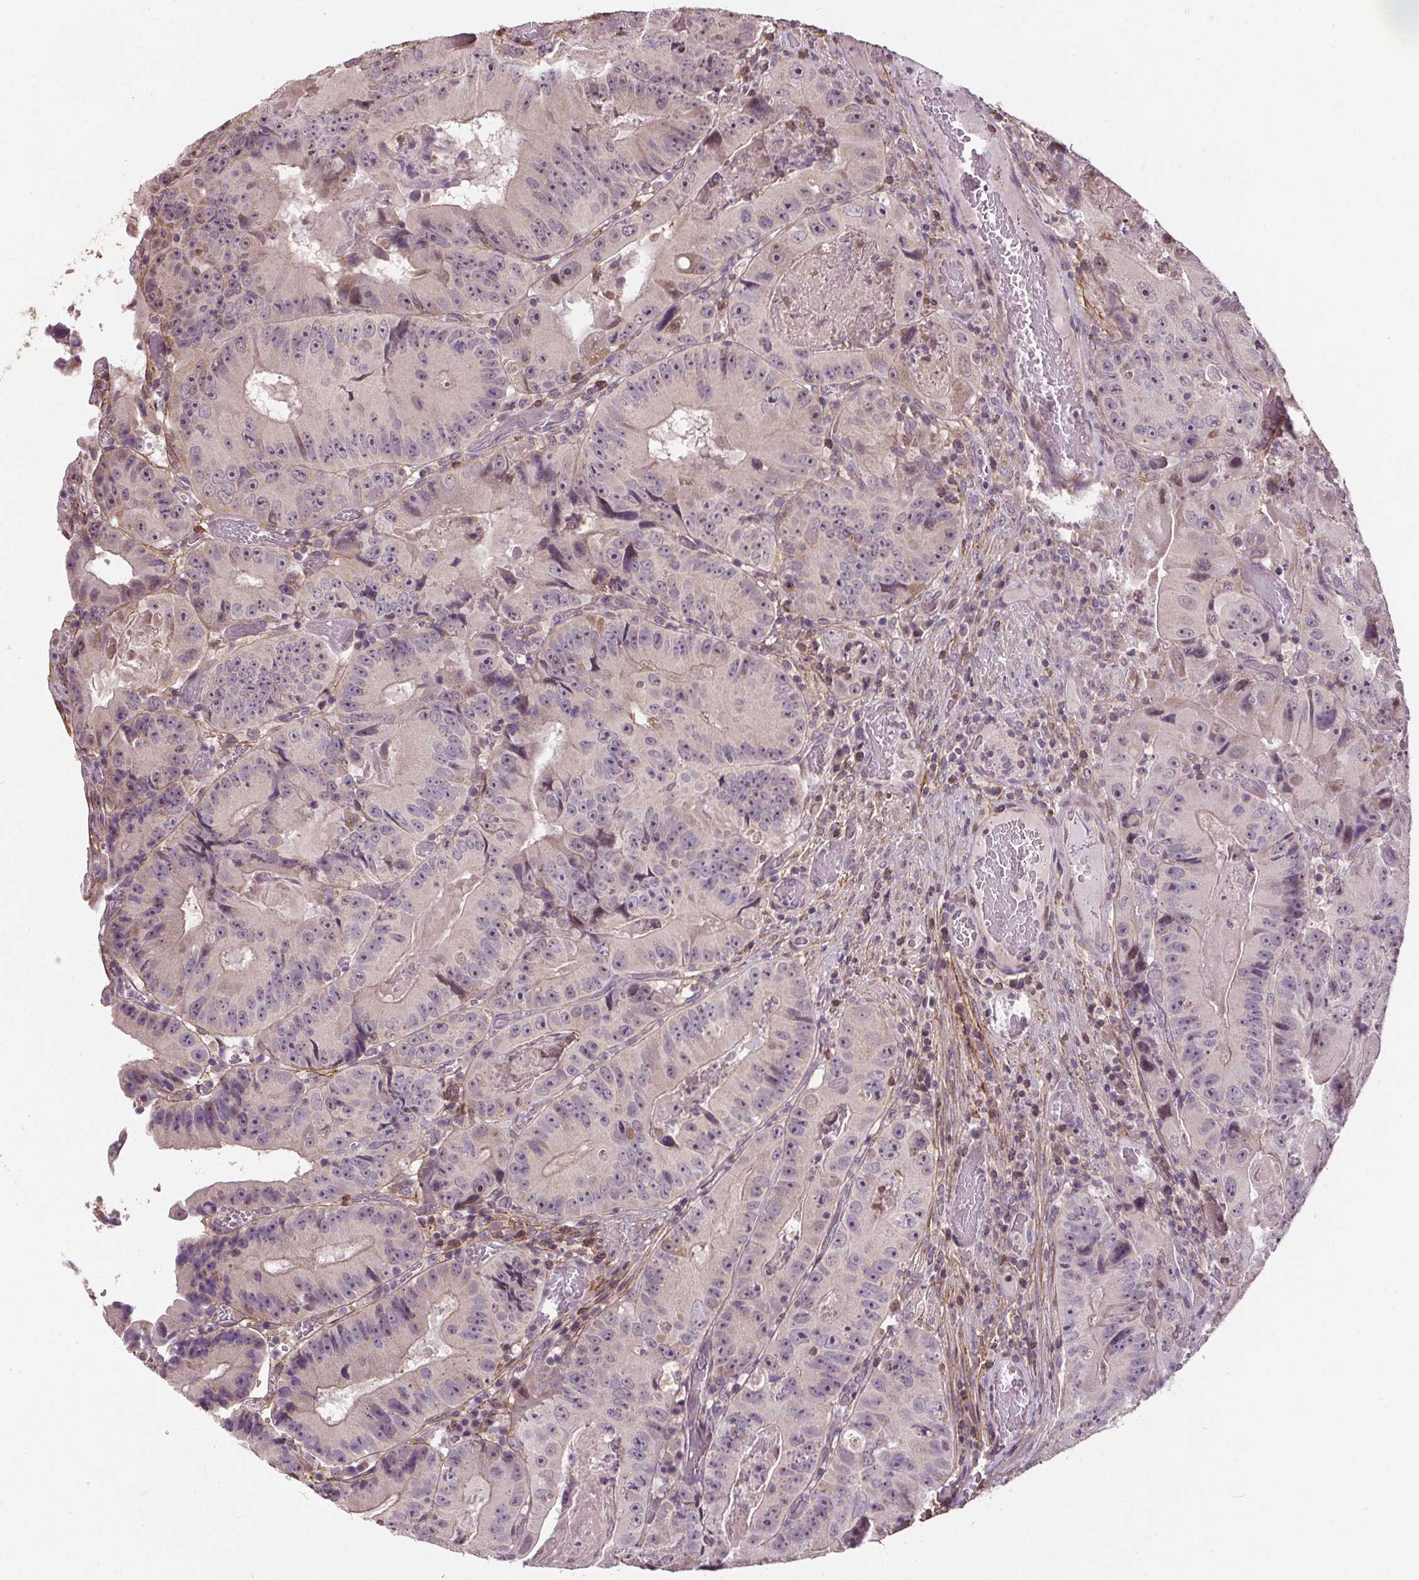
{"staining": {"intensity": "negative", "quantity": "none", "location": "none"}, "tissue": "colorectal cancer", "cell_type": "Tumor cells", "image_type": "cancer", "snomed": [{"axis": "morphology", "description": "Adenocarcinoma, NOS"}, {"axis": "topography", "description": "Colon"}], "caption": "DAB immunohistochemical staining of colorectal cancer (adenocarcinoma) reveals no significant staining in tumor cells.", "gene": "KIAA0232", "patient": {"sex": "female", "age": 86}}